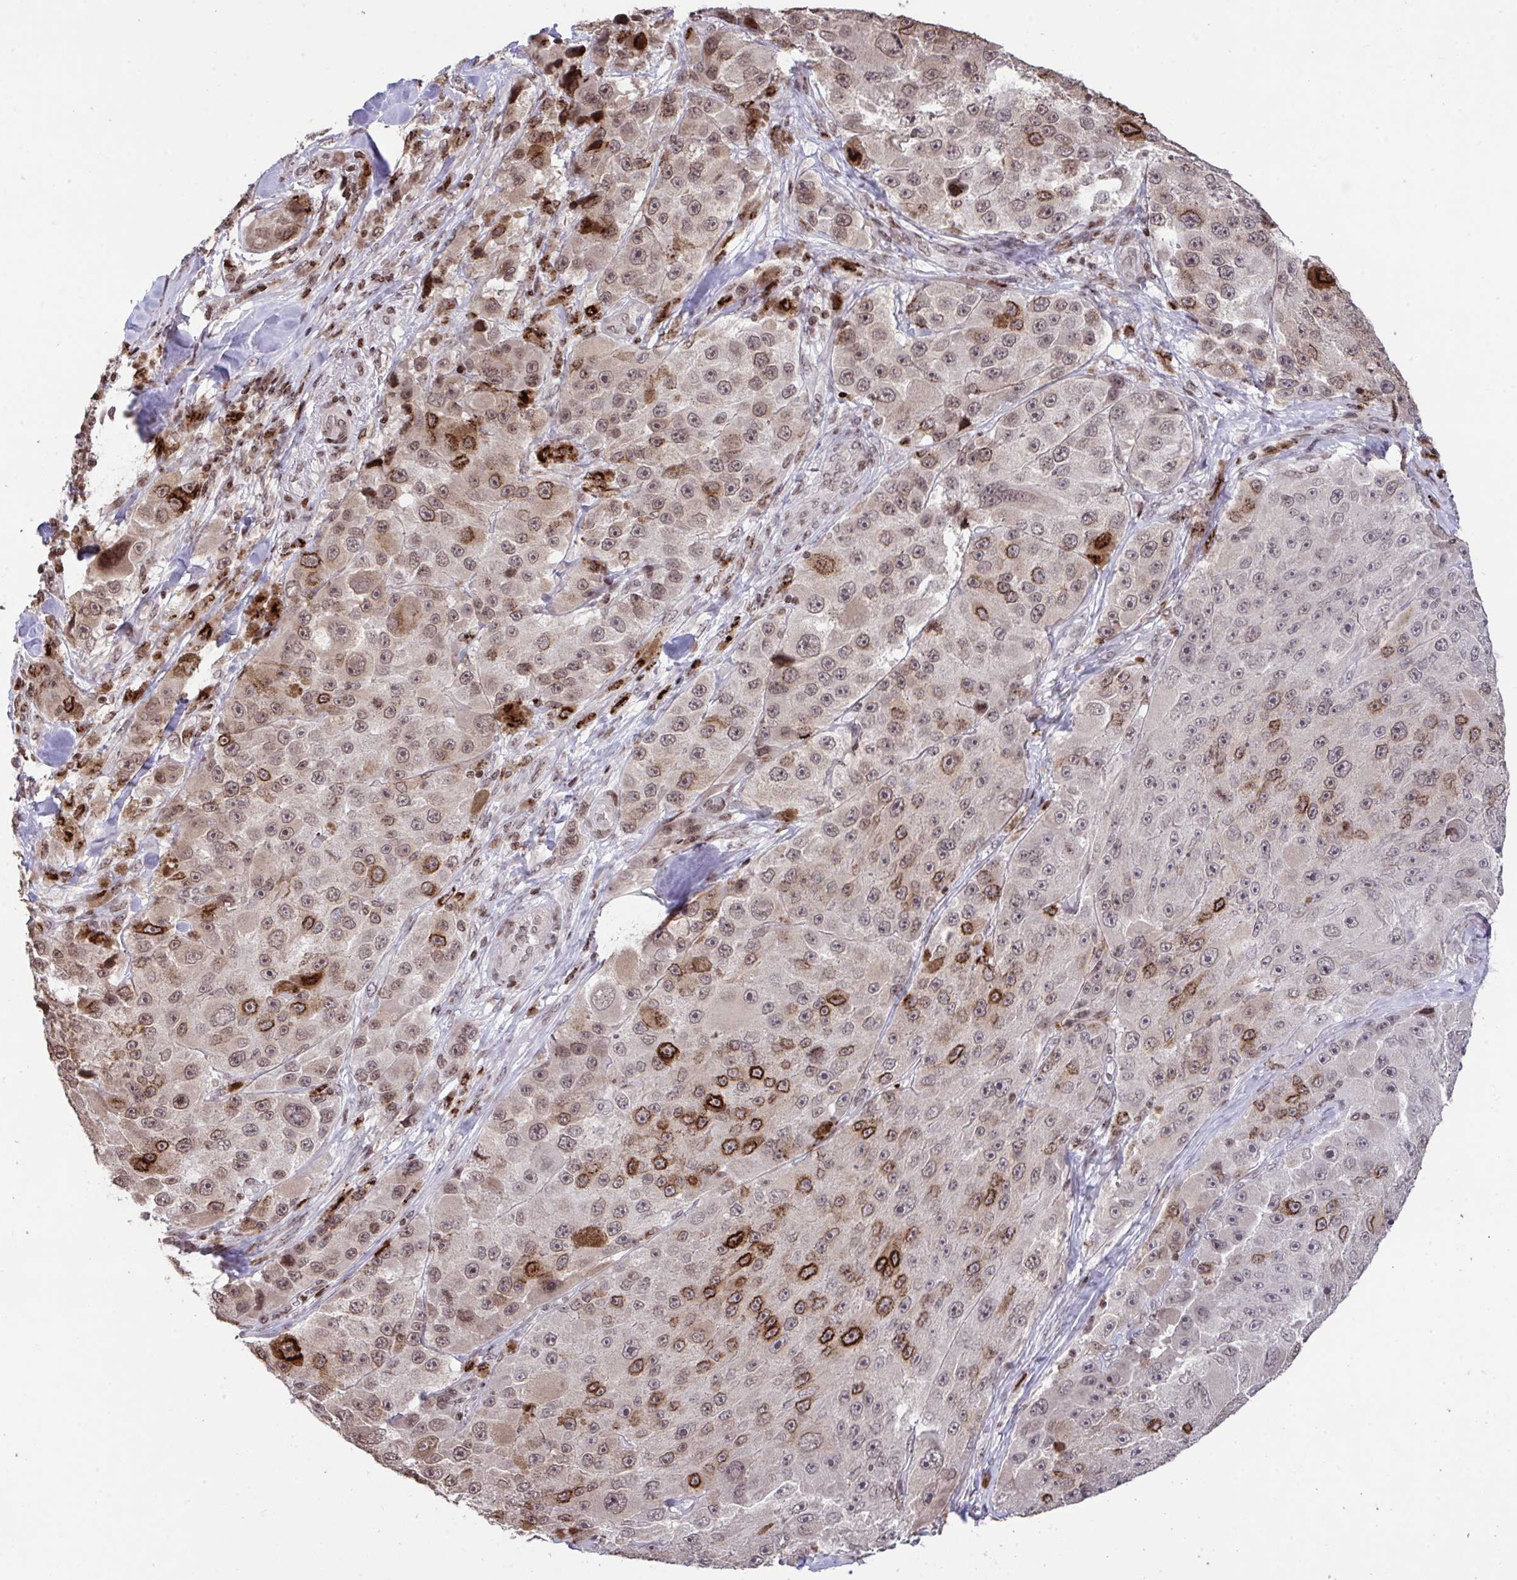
{"staining": {"intensity": "weak", "quantity": "25%-75%", "location": "cytoplasmic/membranous,nuclear"}, "tissue": "melanoma", "cell_type": "Tumor cells", "image_type": "cancer", "snomed": [{"axis": "morphology", "description": "Malignant melanoma, Metastatic site"}, {"axis": "topography", "description": "Lymph node"}], "caption": "Melanoma stained for a protein (brown) shows weak cytoplasmic/membranous and nuclear positive positivity in approximately 25%-75% of tumor cells.", "gene": "NIP7", "patient": {"sex": "male", "age": 62}}